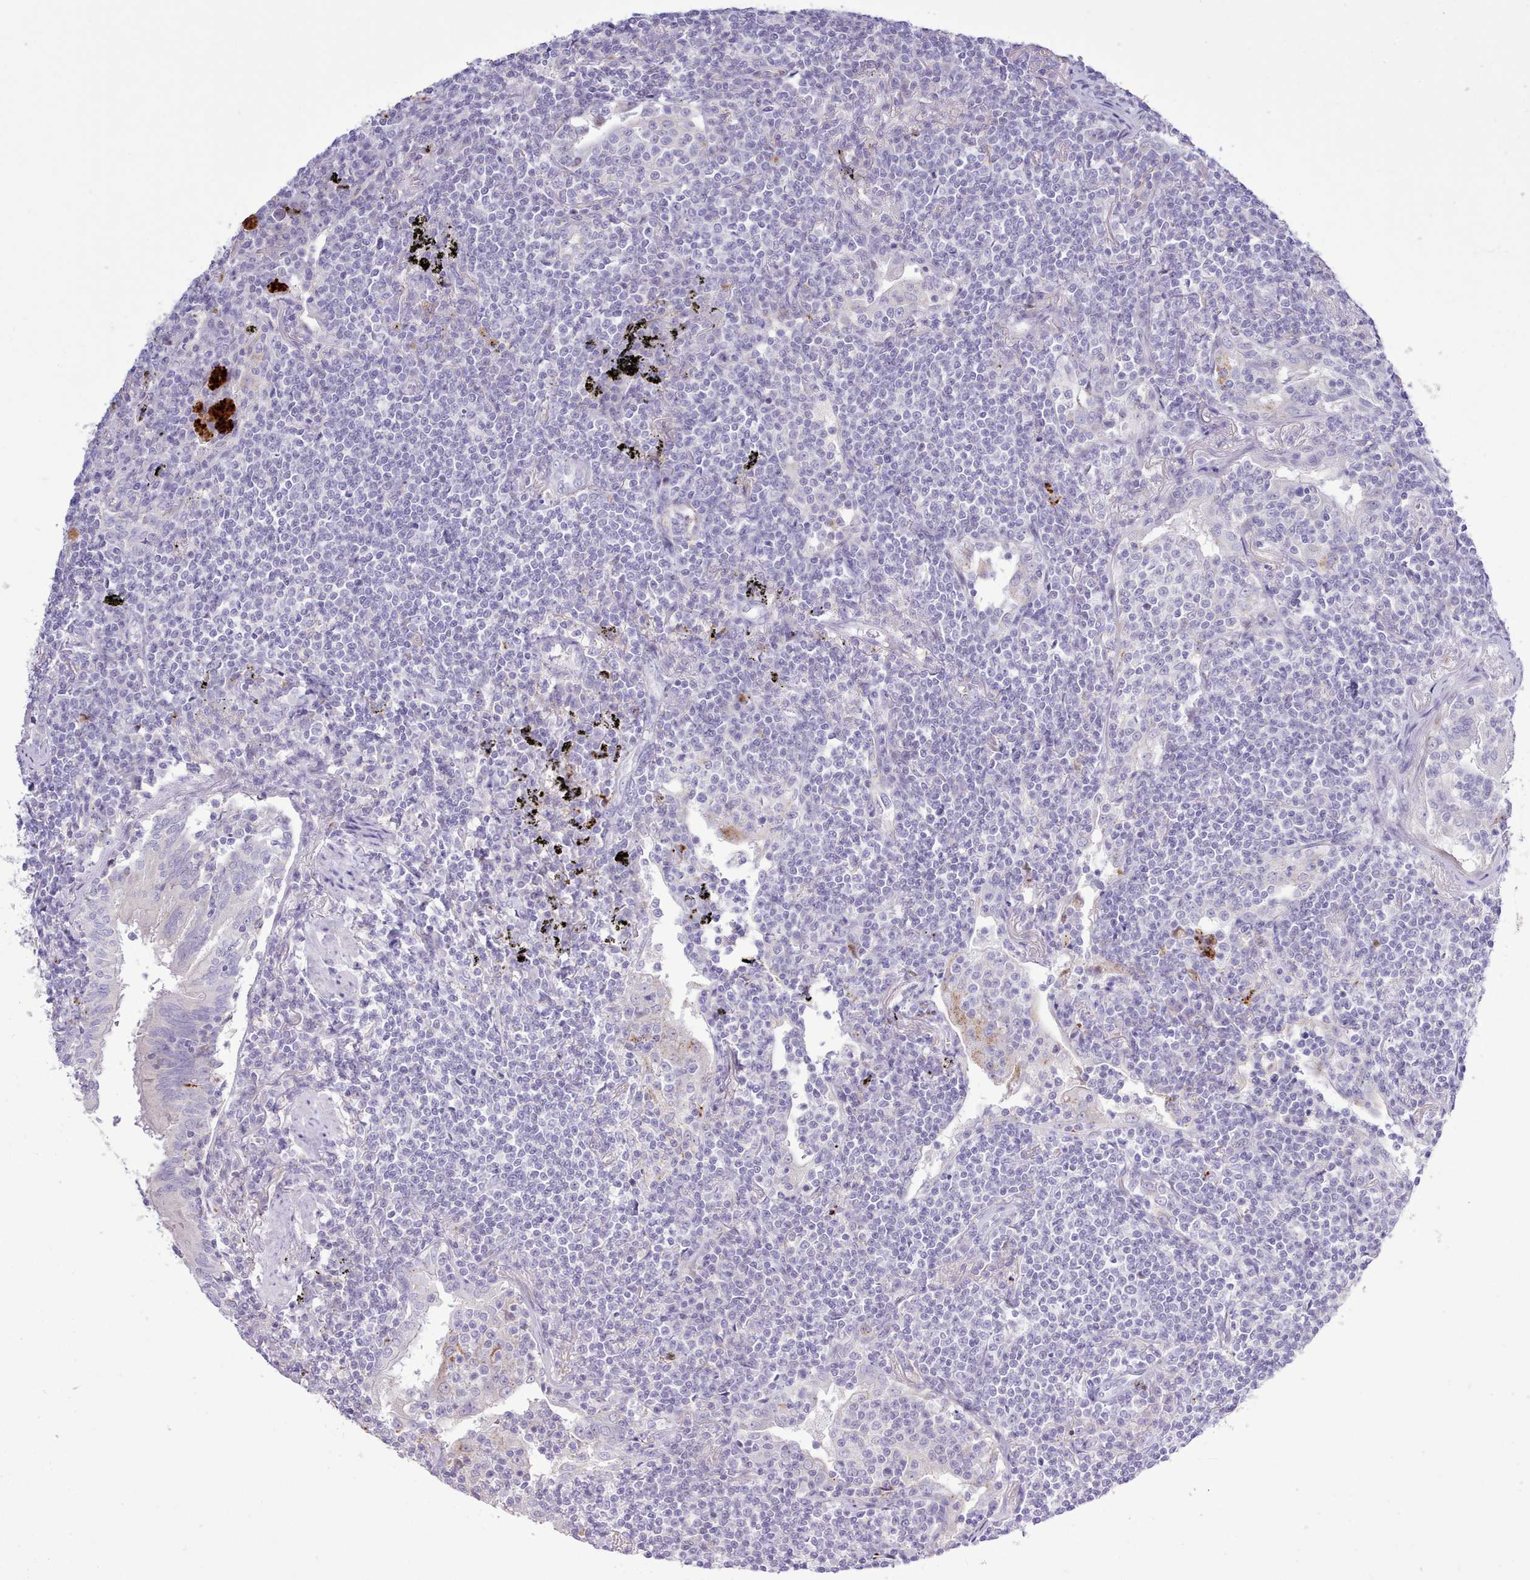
{"staining": {"intensity": "negative", "quantity": "none", "location": "none"}, "tissue": "lymphoma", "cell_type": "Tumor cells", "image_type": "cancer", "snomed": [{"axis": "morphology", "description": "Malignant lymphoma, non-Hodgkin's type, Low grade"}, {"axis": "topography", "description": "Lung"}], "caption": "An image of human lymphoma is negative for staining in tumor cells.", "gene": "SRD5A1", "patient": {"sex": "female", "age": 71}}